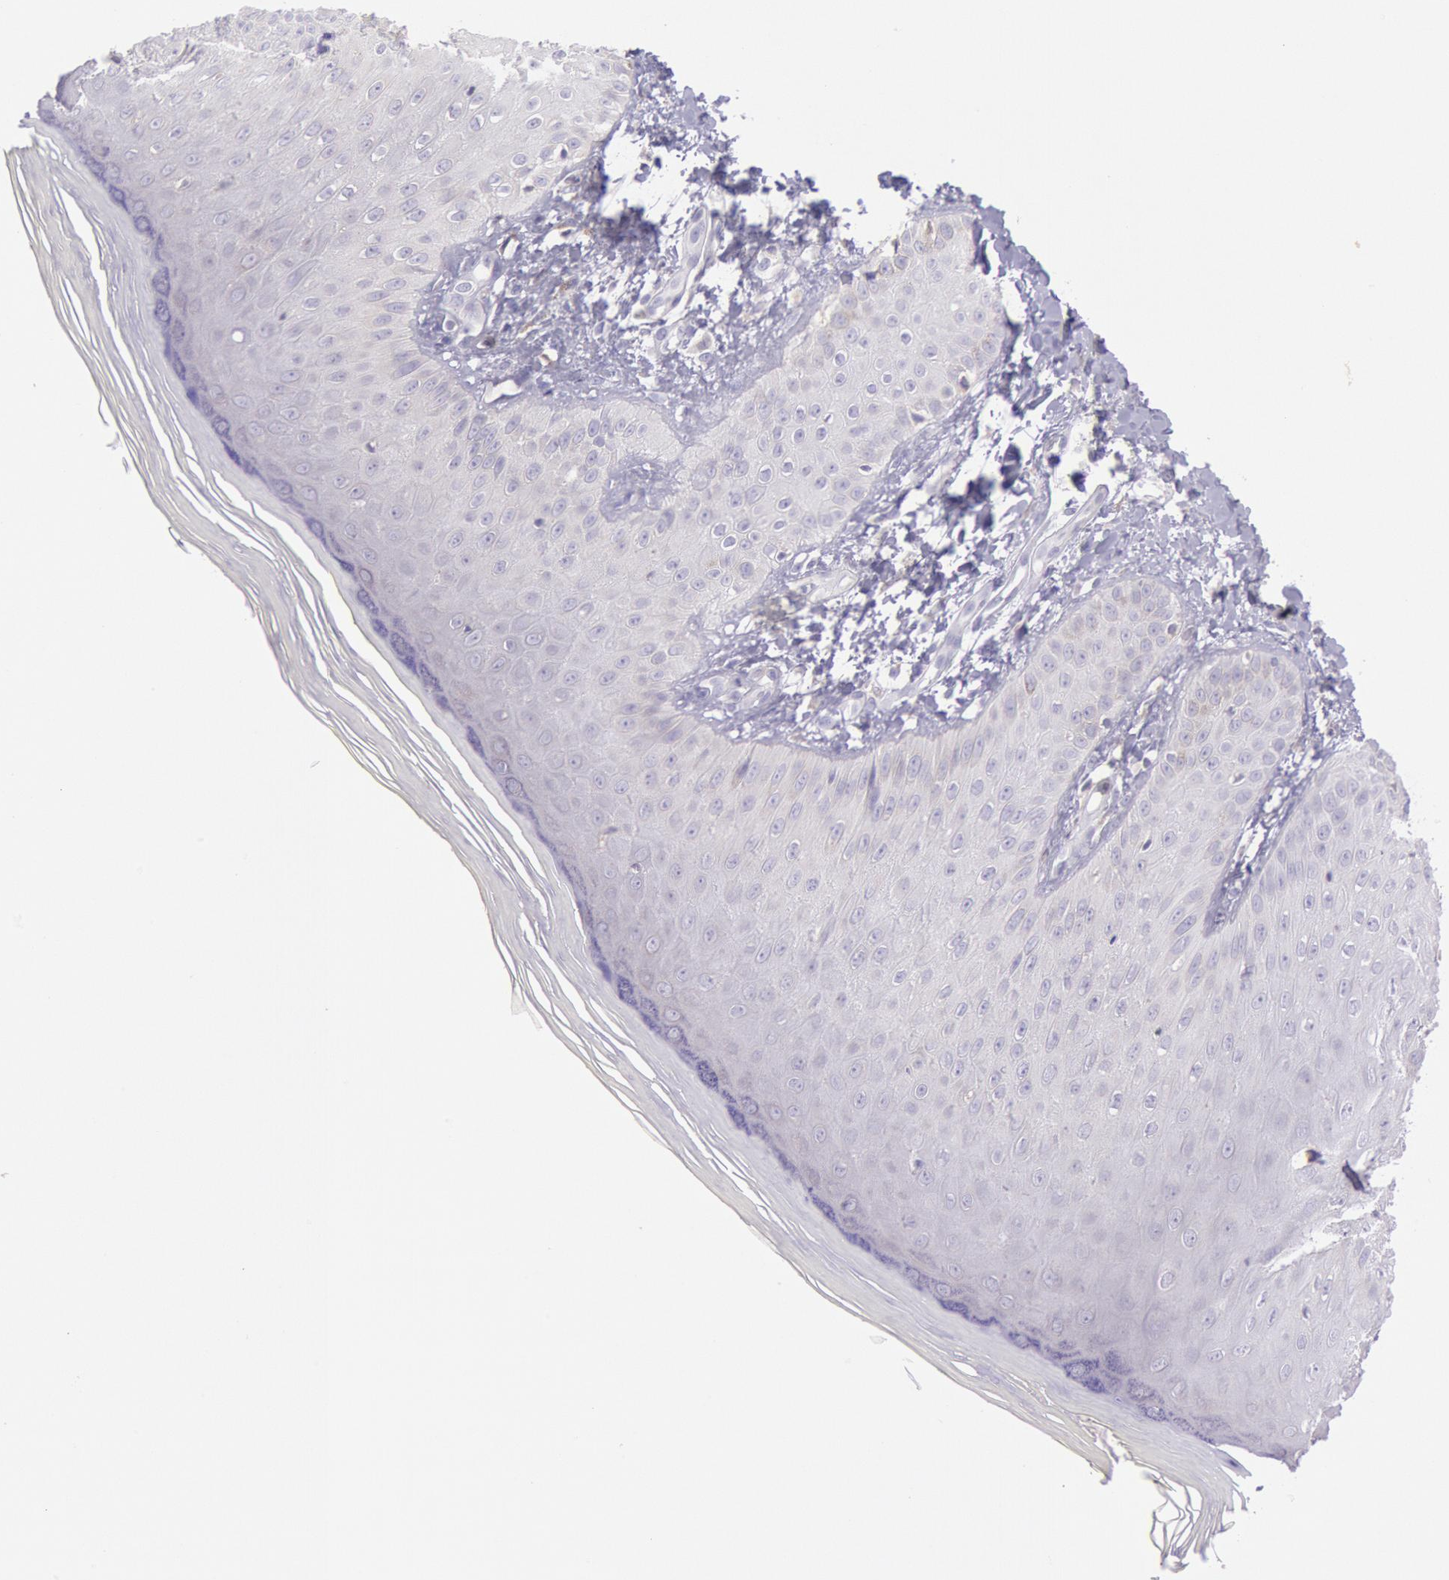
{"staining": {"intensity": "negative", "quantity": "none", "location": "none"}, "tissue": "skin", "cell_type": "Epidermal cells", "image_type": "normal", "snomed": [{"axis": "morphology", "description": "Normal tissue, NOS"}, {"axis": "morphology", "description": "Inflammation, NOS"}, {"axis": "topography", "description": "Soft tissue"}, {"axis": "topography", "description": "Anal"}], "caption": "There is no significant positivity in epidermal cells of skin. (DAB (3,3'-diaminobenzidine) immunohistochemistry (IHC), high magnification).", "gene": "MYH1", "patient": {"sex": "female", "age": 15}}